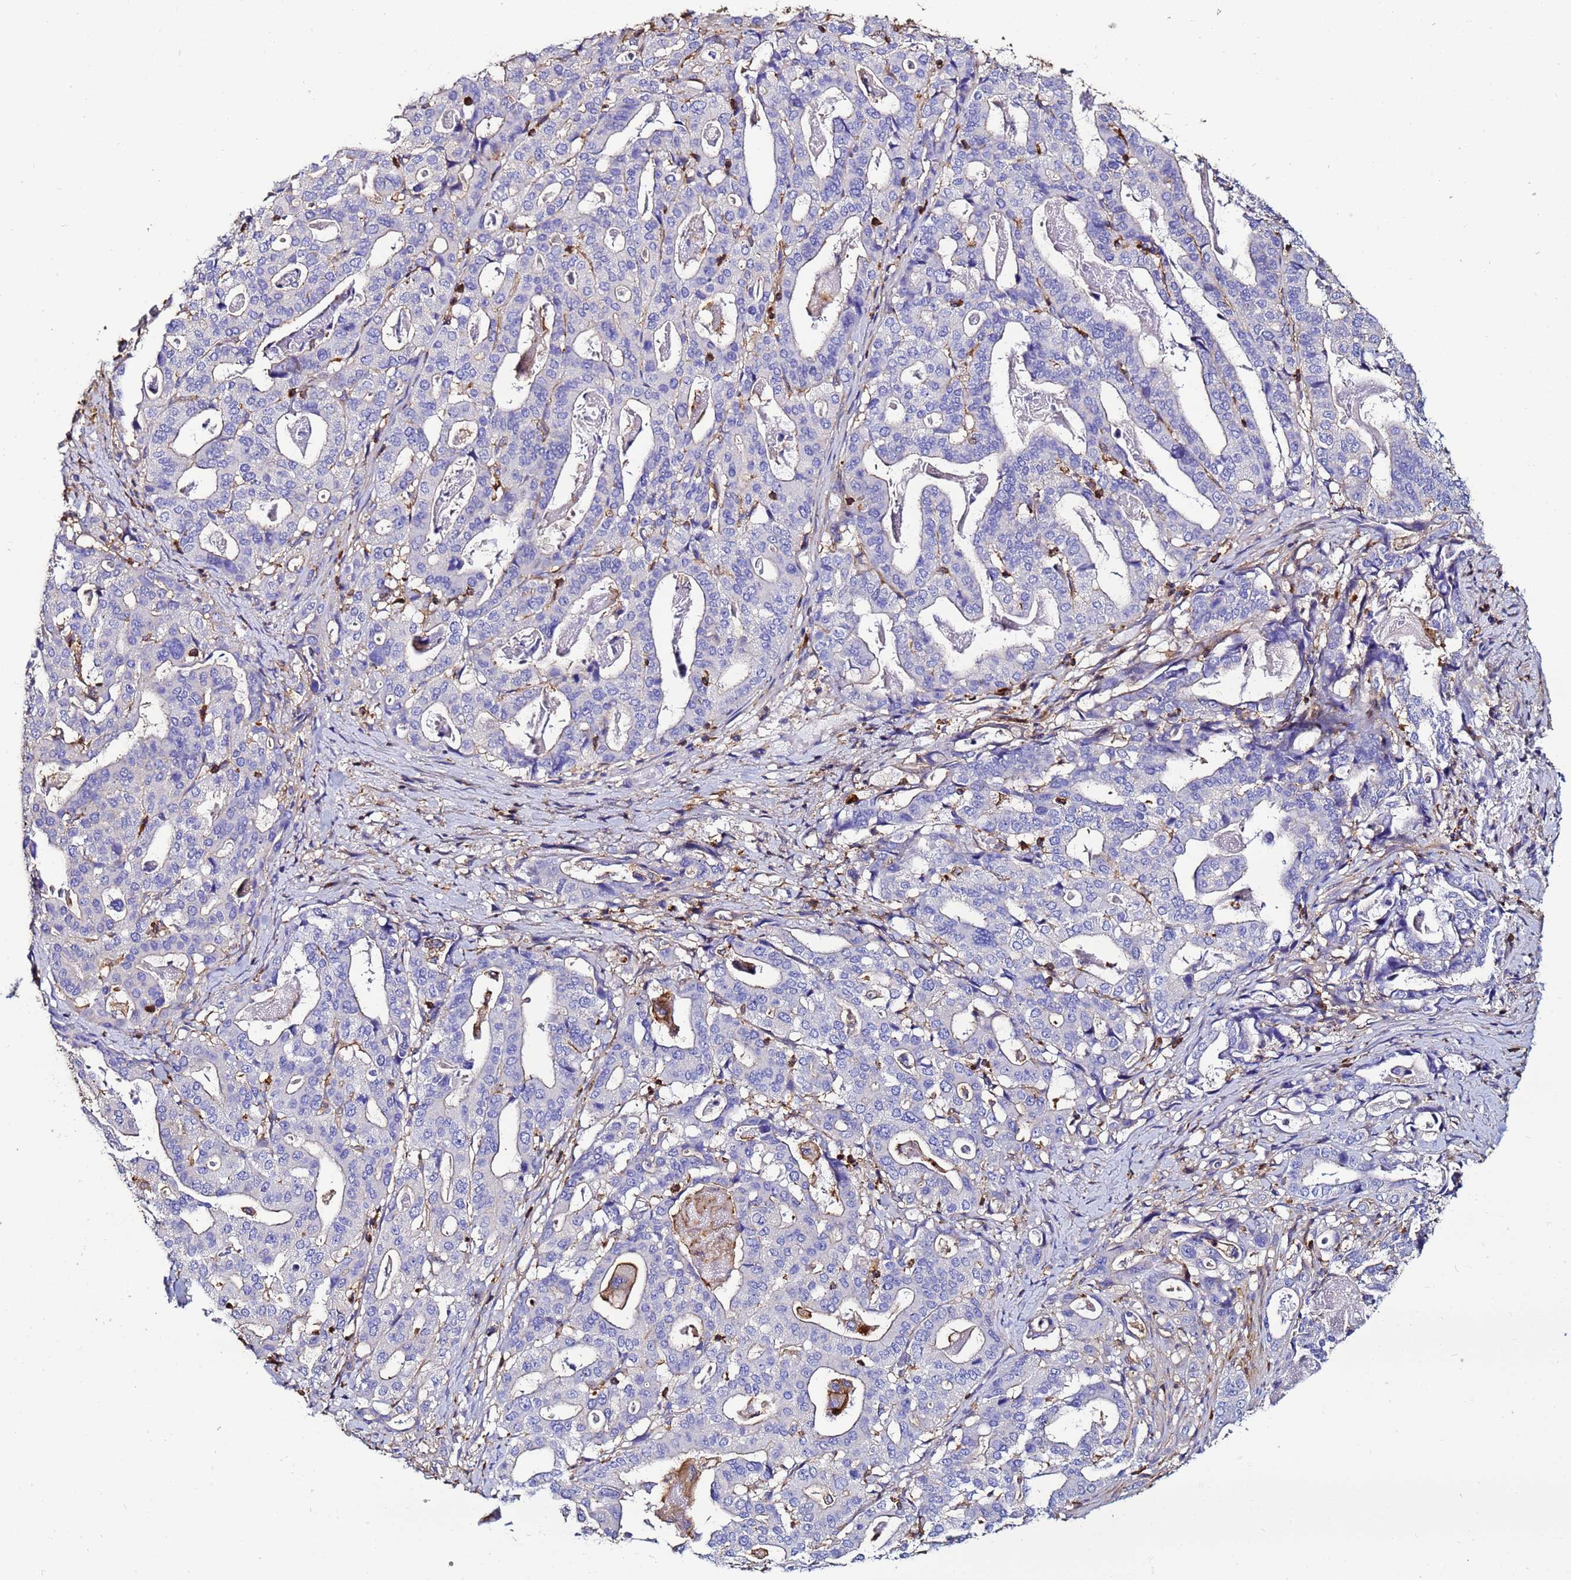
{"staining": {"intensity": "negative", "quantity": "none", "location": "none"}, "tissue": "stomach cancer", "cell_type": "Tumor cells", "image_type": "cancer", "snomed": [{"axis": "morphology", "description": "Adenocarcinoma, NOS"}, {"axis": "topography", "description": "Stomach"}], "caption": "This is an immunohistochemistry photomicrograph of human stomach adenocarcinoma. There is no staining in tumor cells.", "gene": "ACTB", "patient": {"sex": "male", "age": 48}}